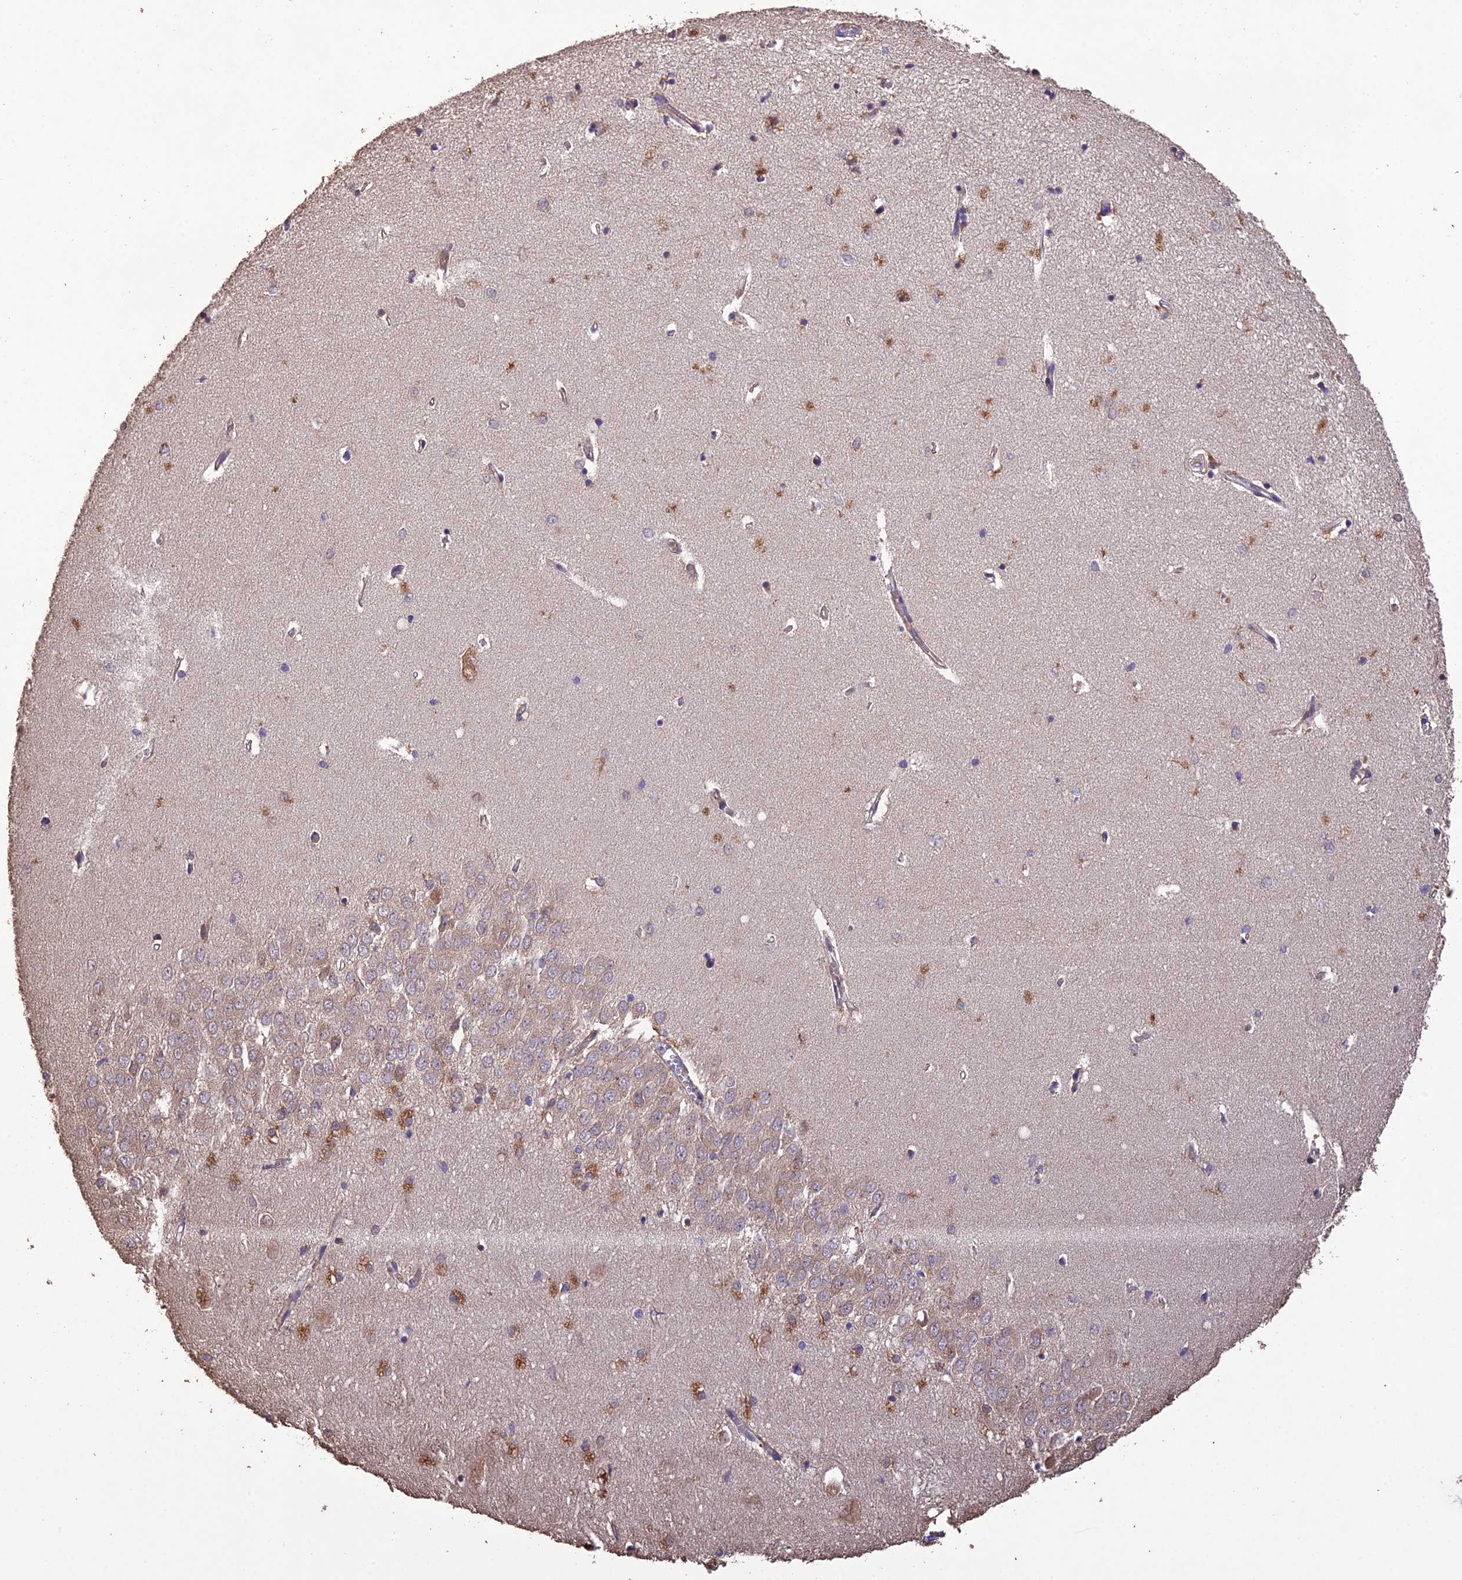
{"staining": {"intensity": "moderate", "quantity": "<25%", "location": "cytoplasmic/membranous,nuclear"}, "tissue": "hippocampus", "cell_type": "Glial cells", "image_type": "normal", "snomed": [{"axis": "morphology", "description": "Normal tissue, NOS"}, {"axis": "topography", "description": "Hippocampus"}], "caption": "Immunohistochemical staining of benign hippocampus shows <25% levels of moderate cytoplasmic/membranous,nuclear protein staining in approximately <25% of glial cells.", "gene": "MIOS", "patient": {"sex": "female", "age": 64}}